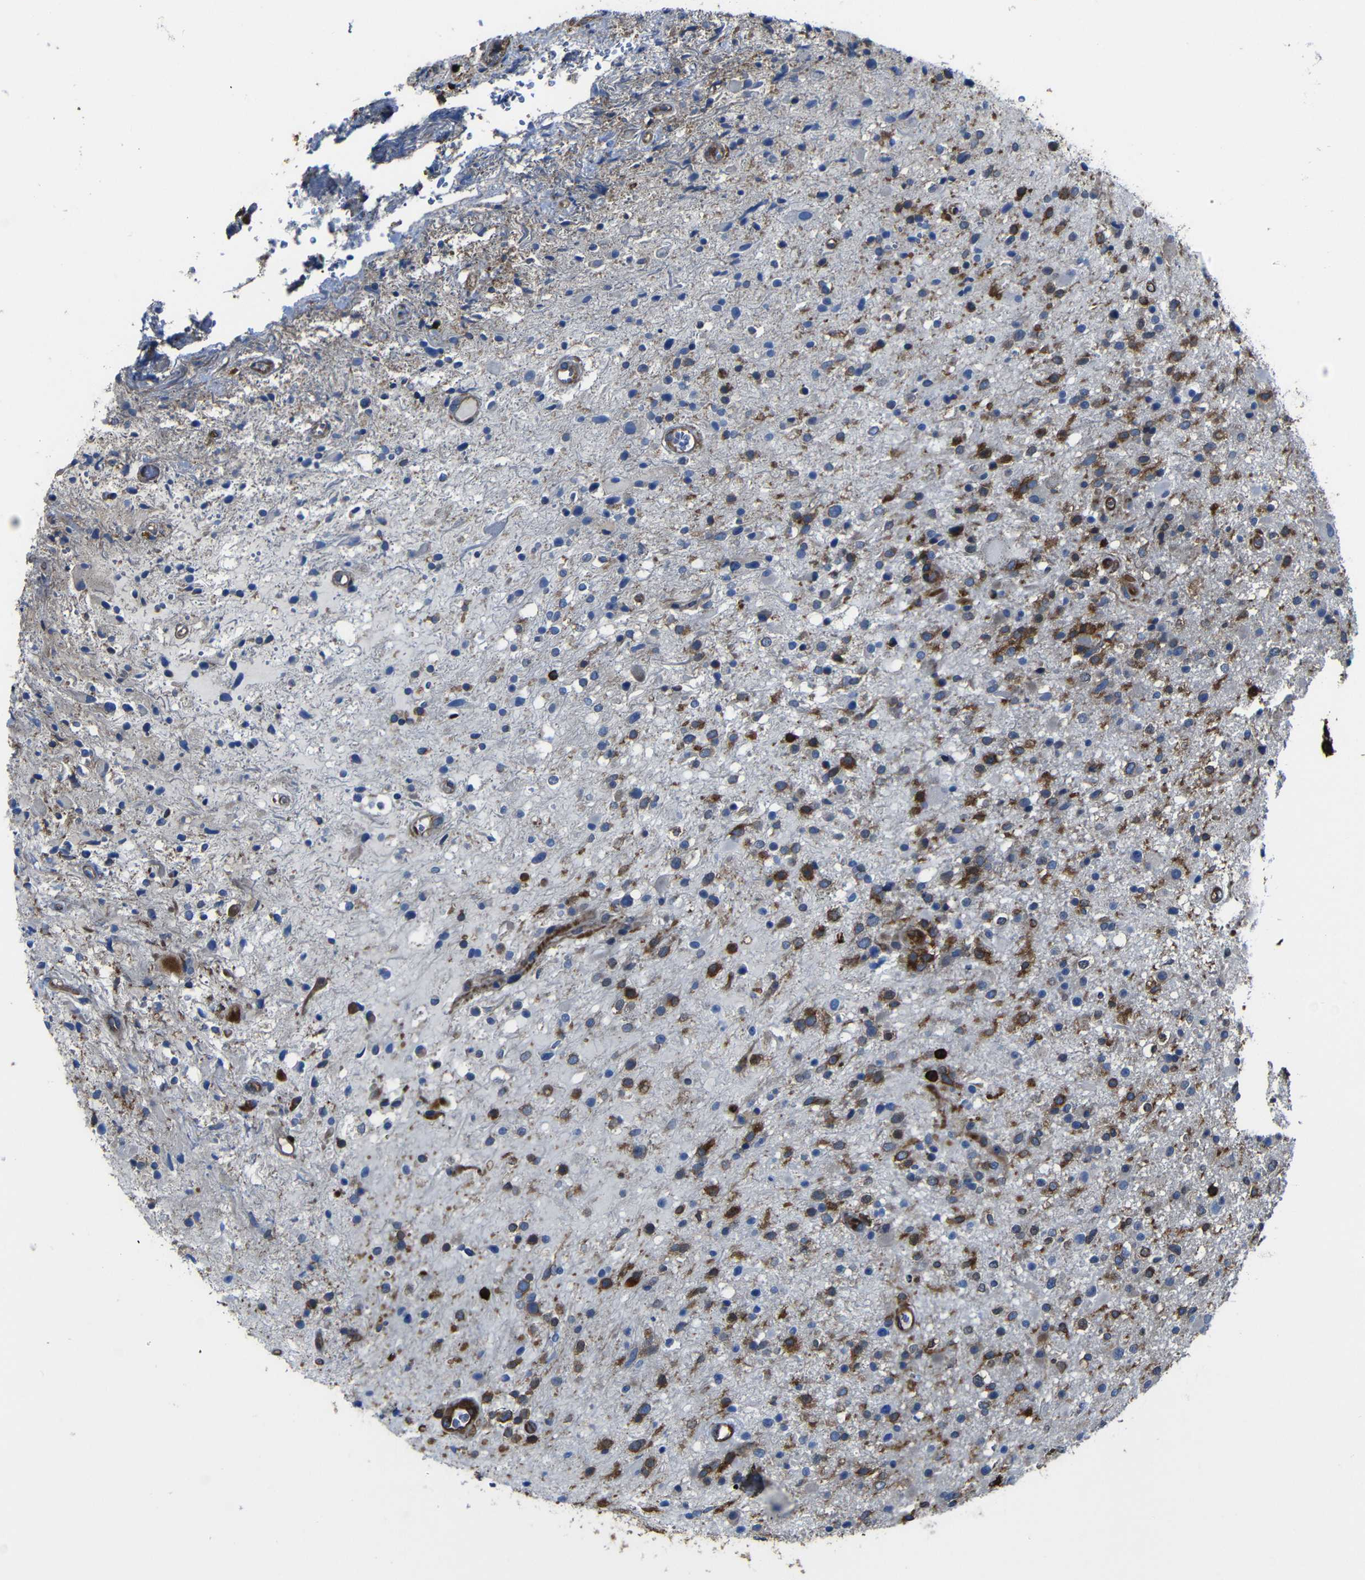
{"staining": {"intensity": "moderate", "quantity": "25%-75%", "location": "cytoplasmic/membranous"}, "tissue": "glioma", "cell_type": "Tumor cells", "image_type": "cancer", "snomed": [{"axis": "morphology", "description": "Glioma, malignant, High grade"}, {"axis": "topography", "description": "Brain"}], "caption": "Brown immunohistochemical staining in human glioma demonstrates moderate cytoplasmic/membranous expression in approximately 25%-75% of tumor cells. Using DAB (brown) and hematoxylin (blue) stains, captured at high magnification using brightfield microscopy.", "gene": "ARHGEF1", "patient": {"sex": "male", "age": 33}}